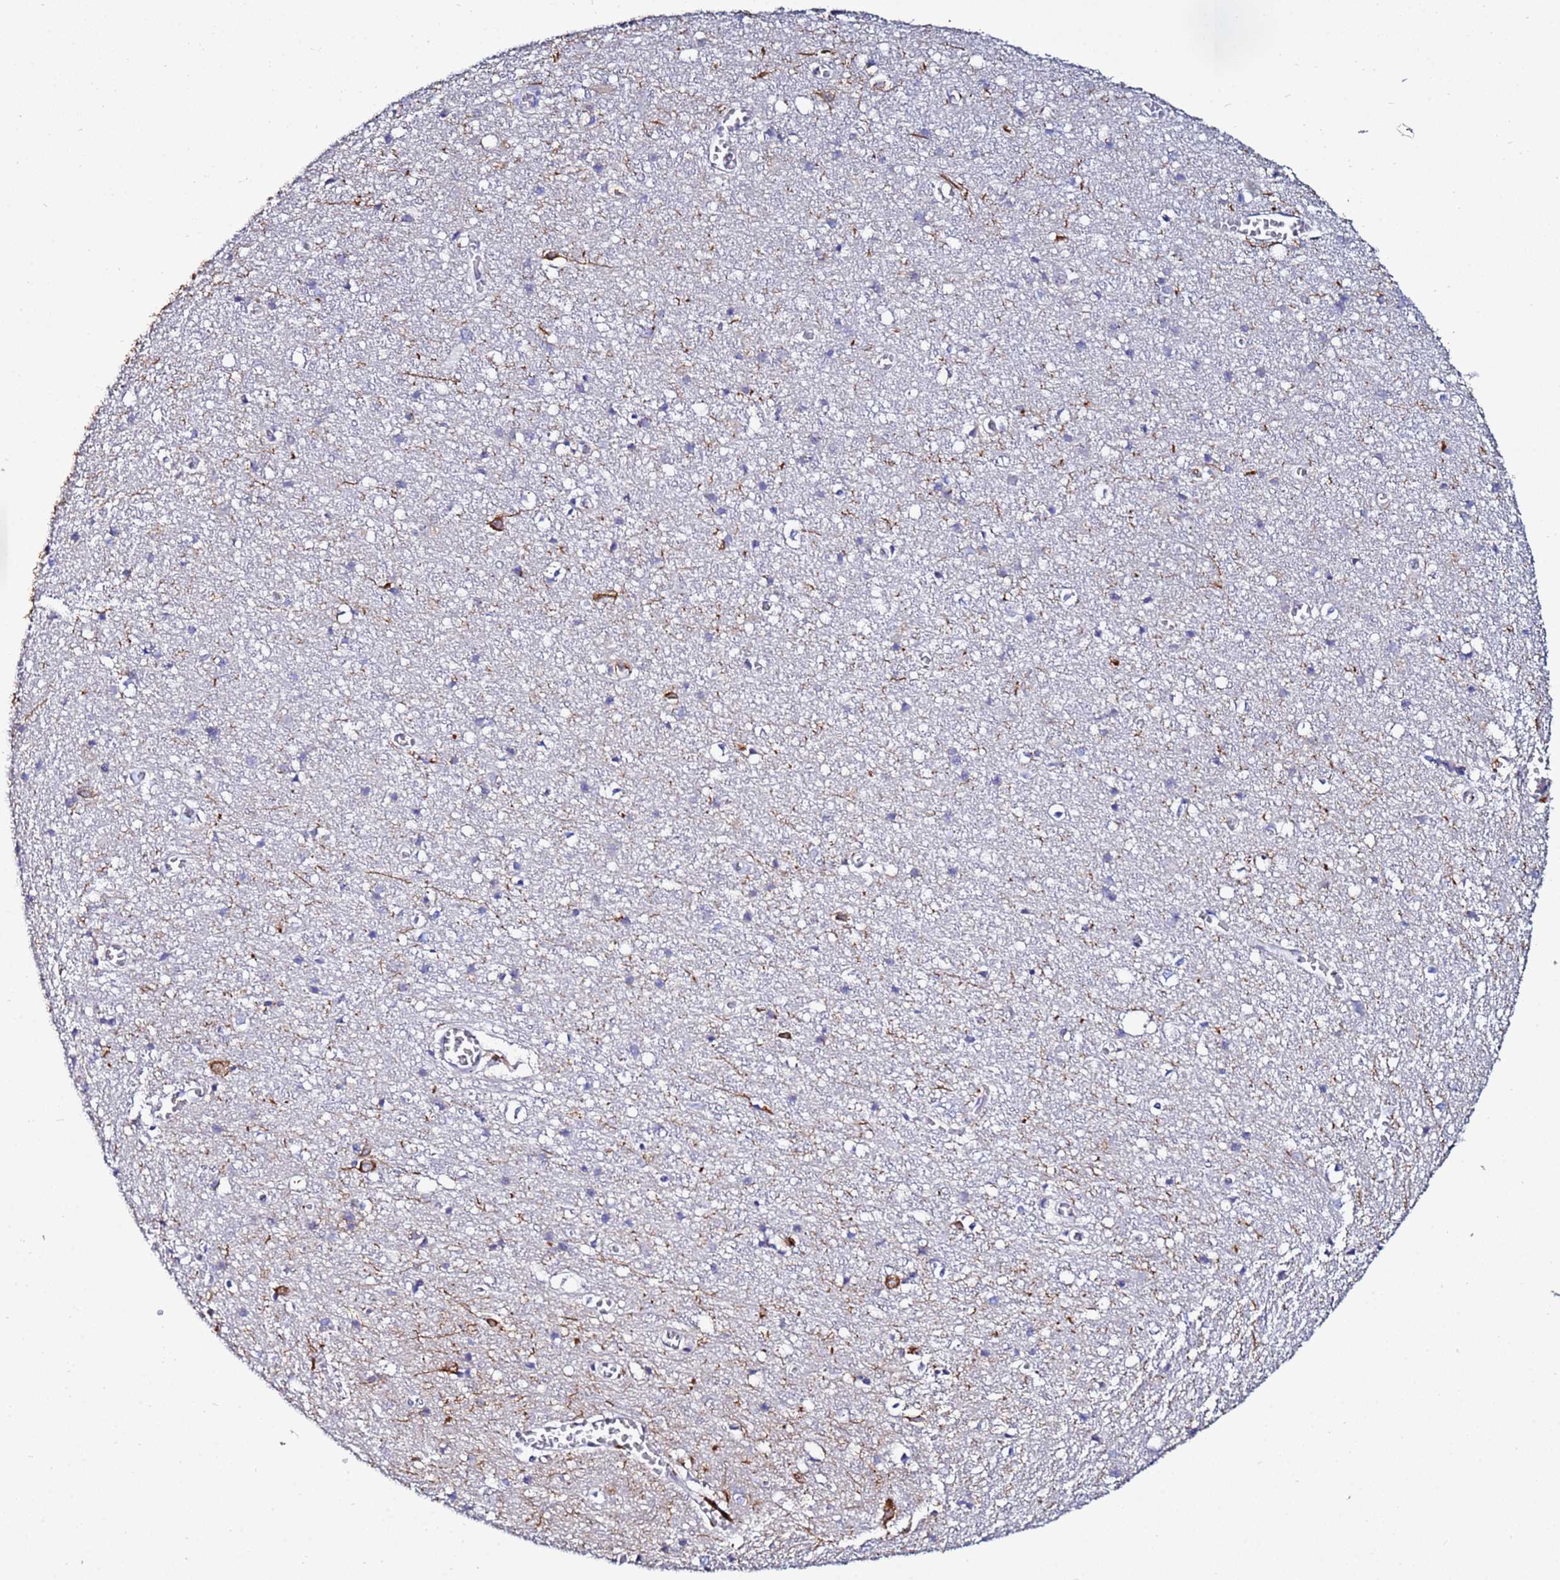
{"staining": {"intensity": "negative", "quantity": "none", "location": "none"}, "tissue": "cerebral cortex", "cell_type": "Endothelial cells", "image_type": "normal", "snomed": [{"axis": "morphology", "description": "Normal tissue, NOS"}, {"axis": "topography", "description": "Cerebral cortex"}], "caption": "Protein analysis of normal cerebral cortex shows no significant expression in endothelial cells.", "gene": "TUBAL3", "patient": {"sex": "female", "age": 64}}